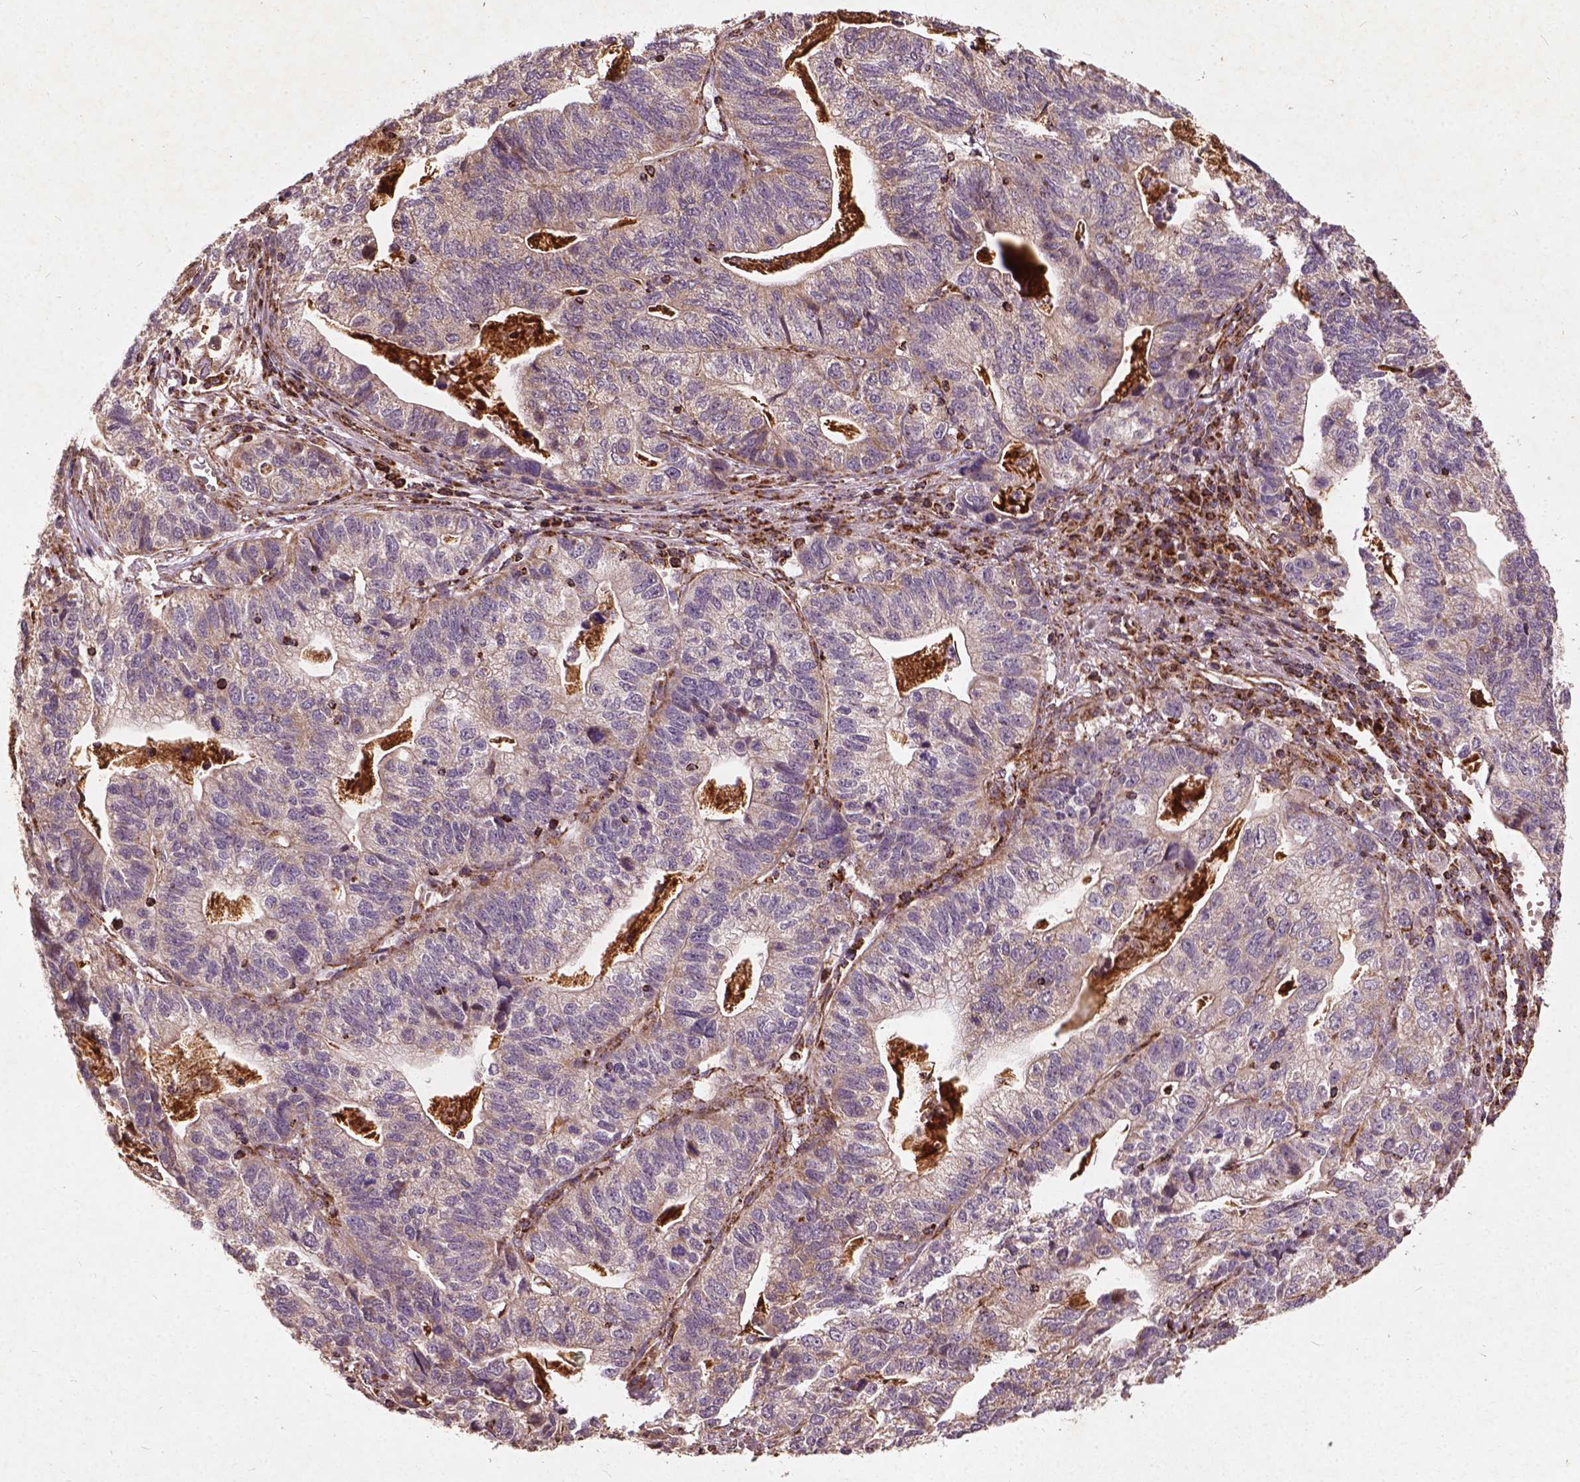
{"staining": {"intensity": "weak", "quantity": "25%-75%", "location": "cytoplasmic/membranous"}, "tissue": "stomach cancer", "cell_type": "Tumor cells", "image_type": "cancer", "snomed": [{"axis": "morphology", "description": "Adenocarcinoma, NOS"}, {"axis": "topography", "description": "Stomach, upper"}], "caption": "IHC of human adenocarcinoma (stomach) reveals low levels of weak cytoplasmic/membranous positivity in approximately 25%-75% of tumor cells. The staining was performed using DAB, with brown indicating positive protein expression. Nuclei are stained blue with hematoxylin.", "gene": "UBXN2A", "patient": {"sex": "female", "age": 67}}